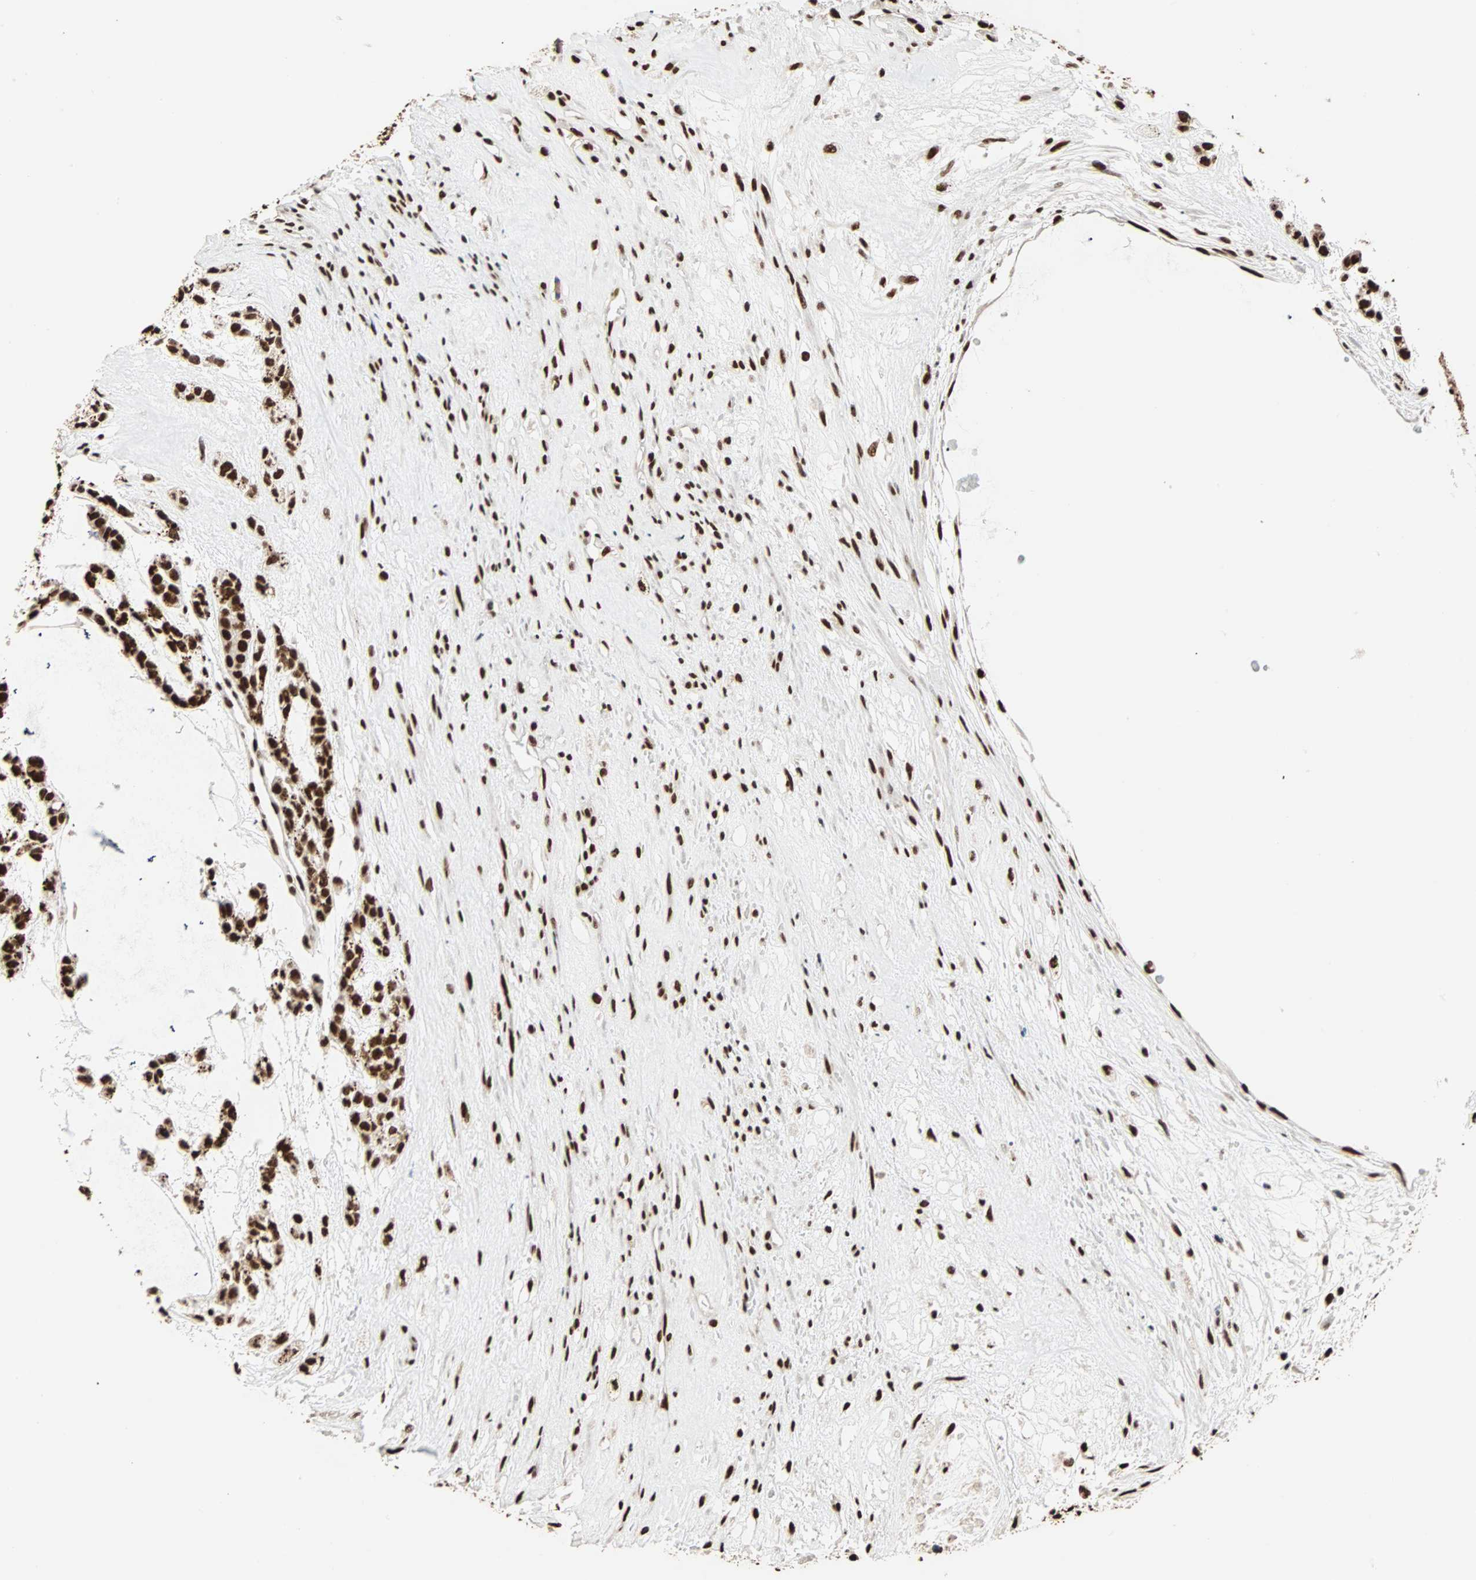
{"staining": {"intensity": "strong", "quantity": ">75%", "location": "nuclear"}, "tissue": "head and neck cancer", "cell_type": "Tumor cells", "image_type": "cancer", "snomed": [{"axis": "morphology", "description": "Adenocarcinoma, NOS"}, {"axis": "morphology", "description": "Adenoma, NOS"}, {"axis": "topography", "description": "Head-Neck"}], "caption": "This is a photomicrograph of immunohistochemistry (IHC) staining of head and neck cancer, which shows strong positivity in the nuclear of tumor cells.", "gene": "ILF2", "patient": {"sex": "female", "age": 55}}